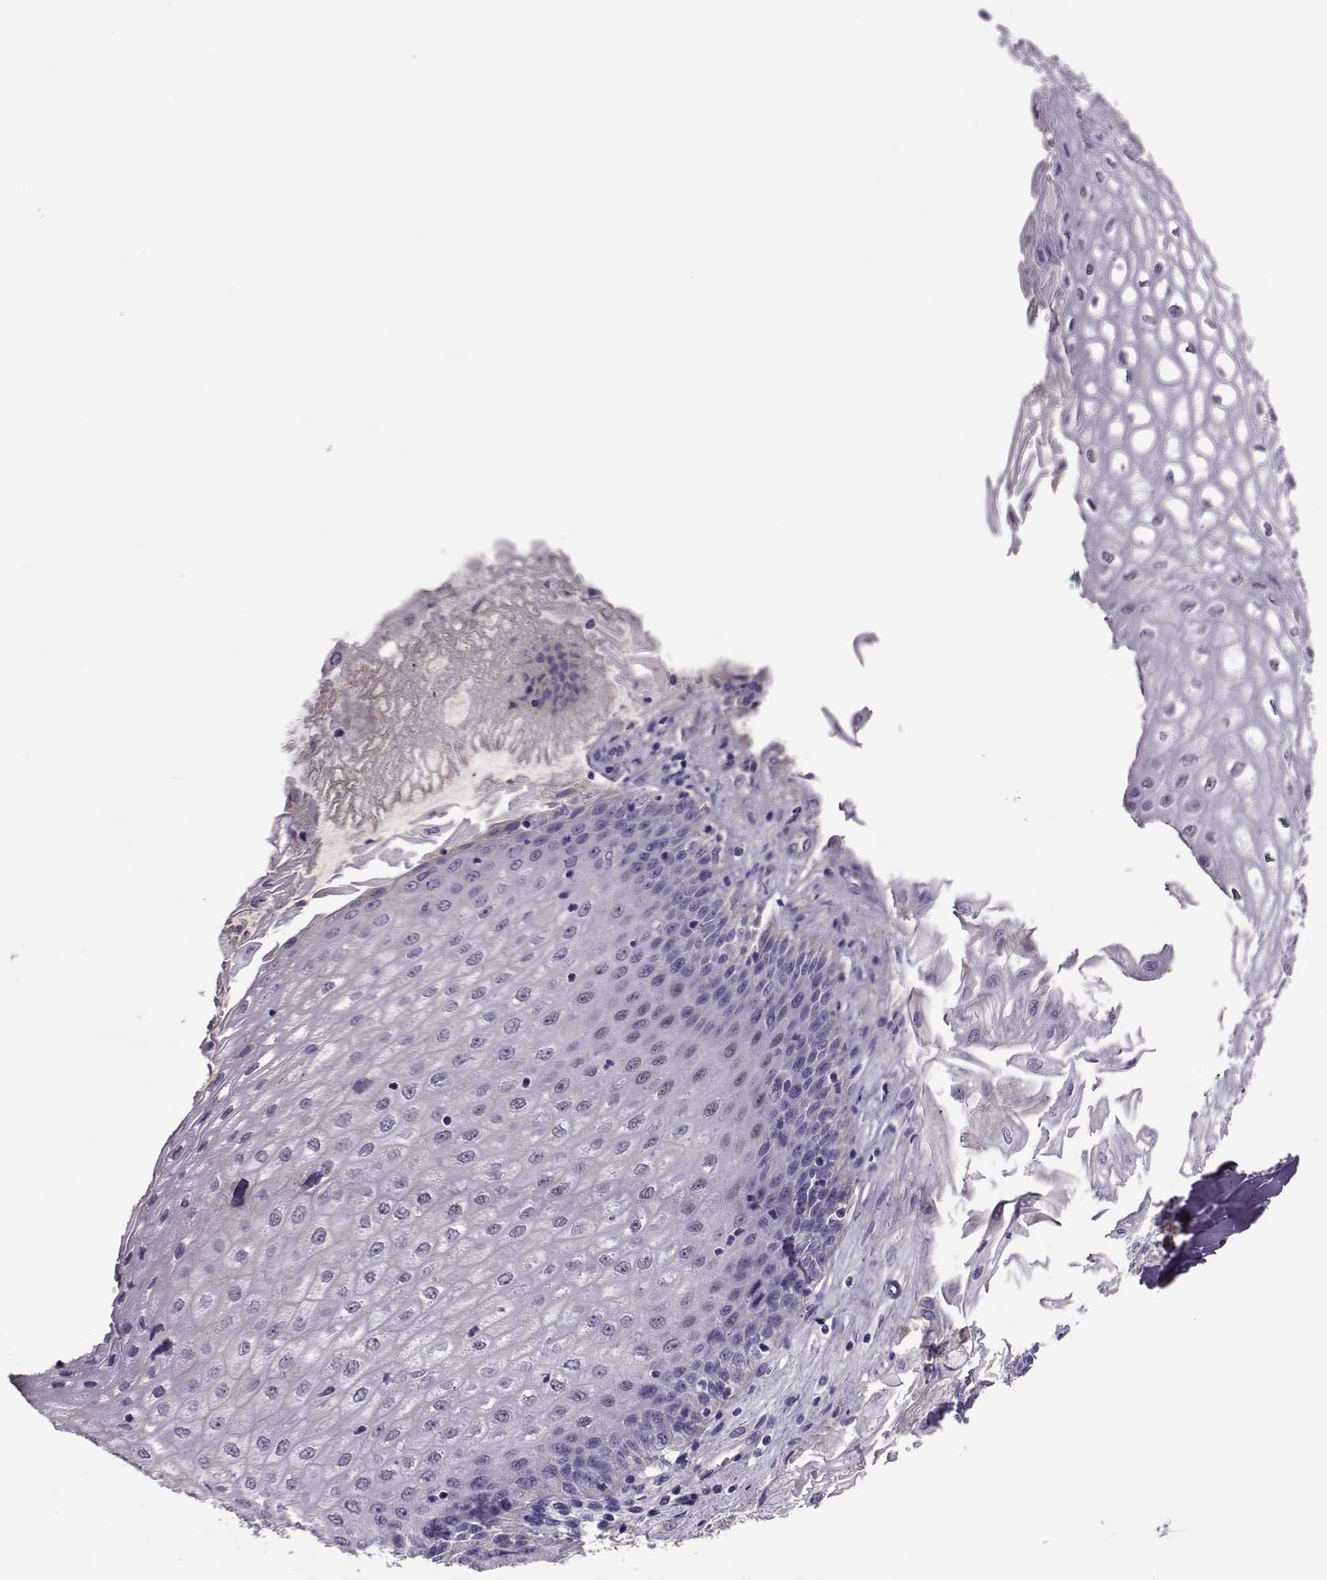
{"staining": {"intensity": "negative", "quantity": "none", "location": "none"}, "tissue": "esophagus", "cell_type": "Squamous epithelial cells", "image_type": "normal", "snomed": [{"axis": "morphology", "description": "Normal tissue, NOS"}, {"axis": "topography", "description": "Esophagus"}], "caption": "IHC of normal esophagus demonstrates no expression in squamous epithelial cells. (Brightfield microscopy of DAB IHC at high magnification).", "gene": "DNAAF1", "patient": {"sex": "male", "age": 58}}